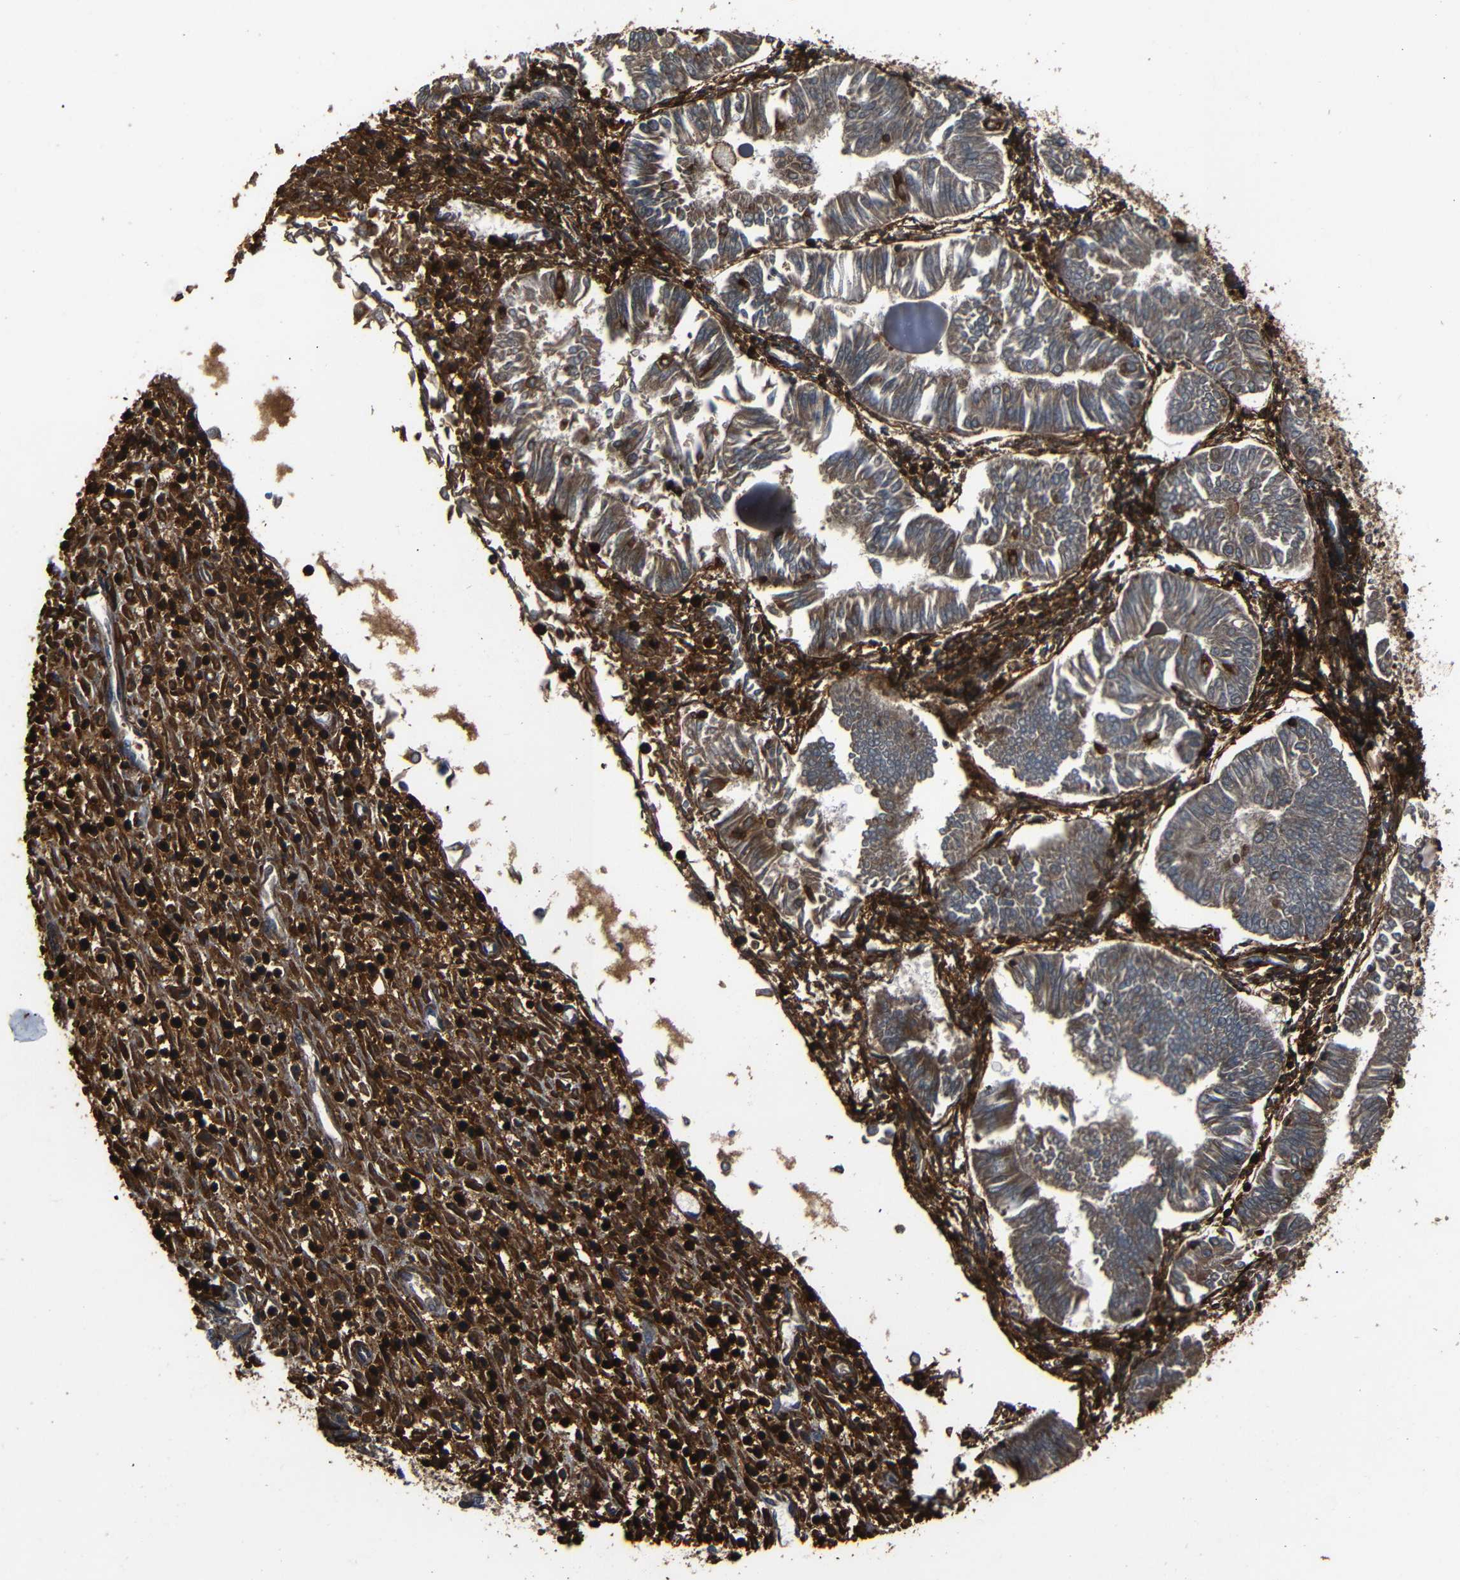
{"staining": {"intensity": "moderate", "quantity": ">75%", "location": "cytoplasmic/membranous"}, "tissue": "endometrial cancer", "cell_type": "Tumor cells", "image_type": "cancer", "snomed": [{"axis": "morphology", "description": "Adenocarcinoma, NOS"}, {"axis": "topography", "description": "Endometrium"}], "caption": "Moderate cytoplasmic/membranous expression for a protein is present in approximately >75% of tumor cells of endometrial cancer (adenocarcinoma) using immunohistochemistry.", "gene": "ADGRE5", "patient": {"sex": "female", "age": 53}}